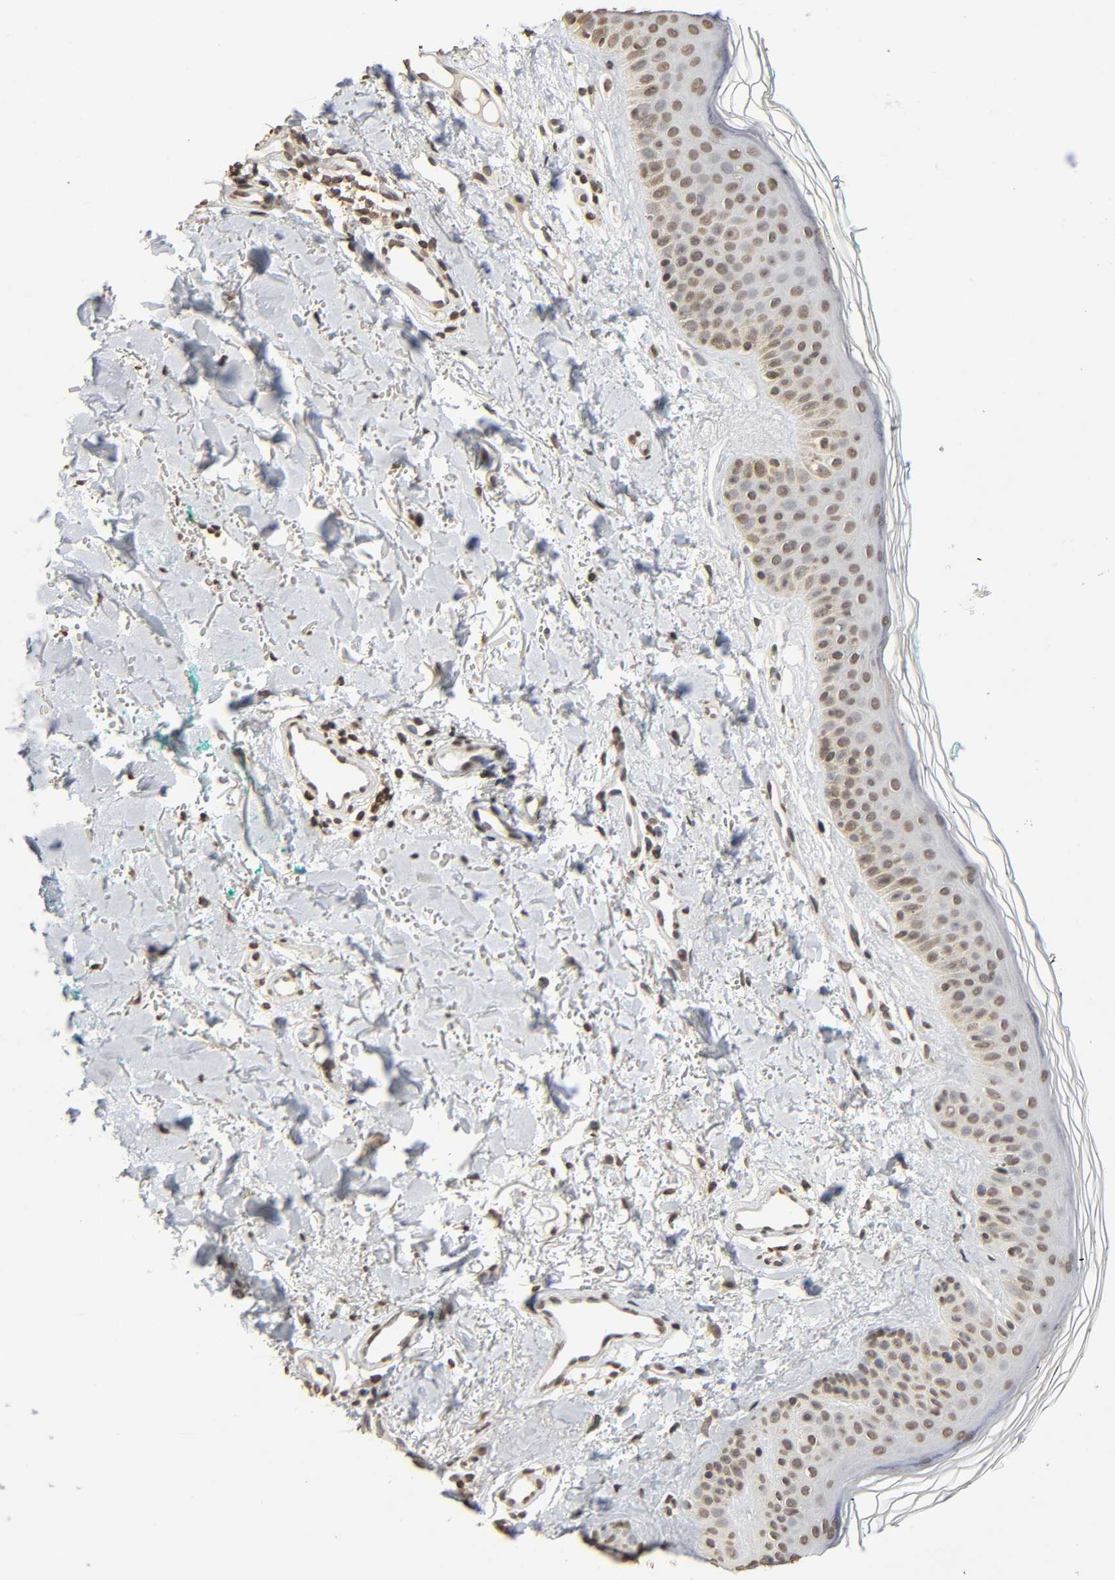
{"staining": {"intensity": "weak", "quantity": ">75%", "location": "nuclear"}, "tissue": "skin", "cell_type": "Fibroblasts", "image_type": "normal", "snomed": [{"axis": "morphology", "description": "Normal tissue, NOS"}, {"axis": "topography", "description": "Skin"}], "caption": "Approximately >75% of fibroblasts in normal skin display weak nuclear protein staining as visualized by brown immunohistochemical staining.", "gene": "STK4", "patient": {"sex": "male", "age": 71}}